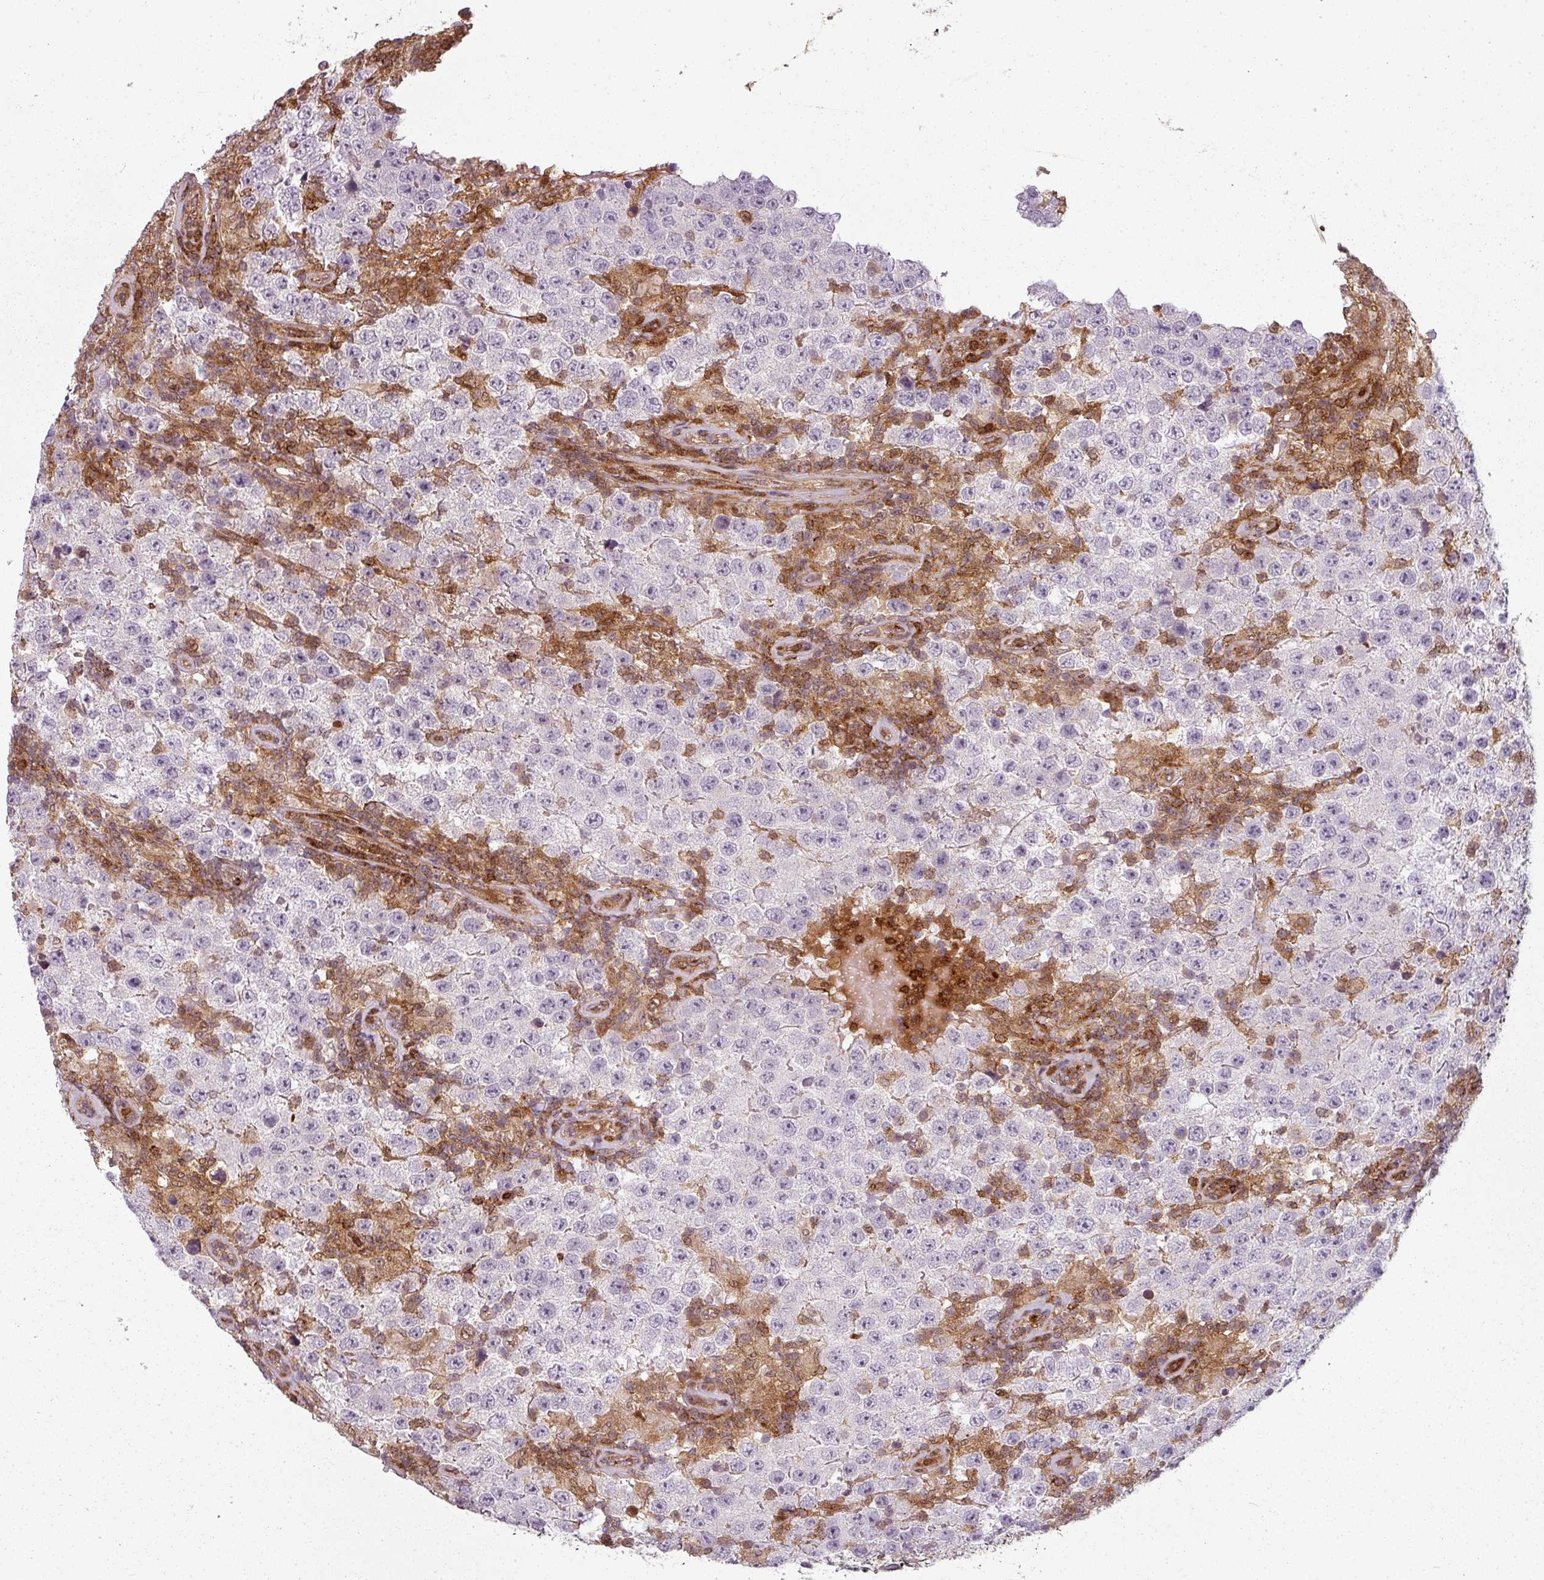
{"staining": {"intensity": "negative", "quantity": "none", "location": "none"}, "tissue": "testis cancer", "cell_type": "Tumor cells", "image_type": "cancer", "snomed": [{"axis": "morphology", "description": "Normal tissue, NOS"}, {"axis": "morphology", "description": "Urothelial carcinoma, High grade"}, {"axis": "morphology", "description": "Seminoma, NOS"}, {"axis": "morphology", "description": "Carcinoma, Embryonal, NOS"}, {"axis": "topography", "description": "Urinary bladder"}, {"axis": "topography", "description": "Testis"}], "caption": "Human testis cancer stained for a protein using IHC demonstrates no expression in tumor cells.", "gene": "CLIC1", "patient": {"sex": "male", "age": 41}}